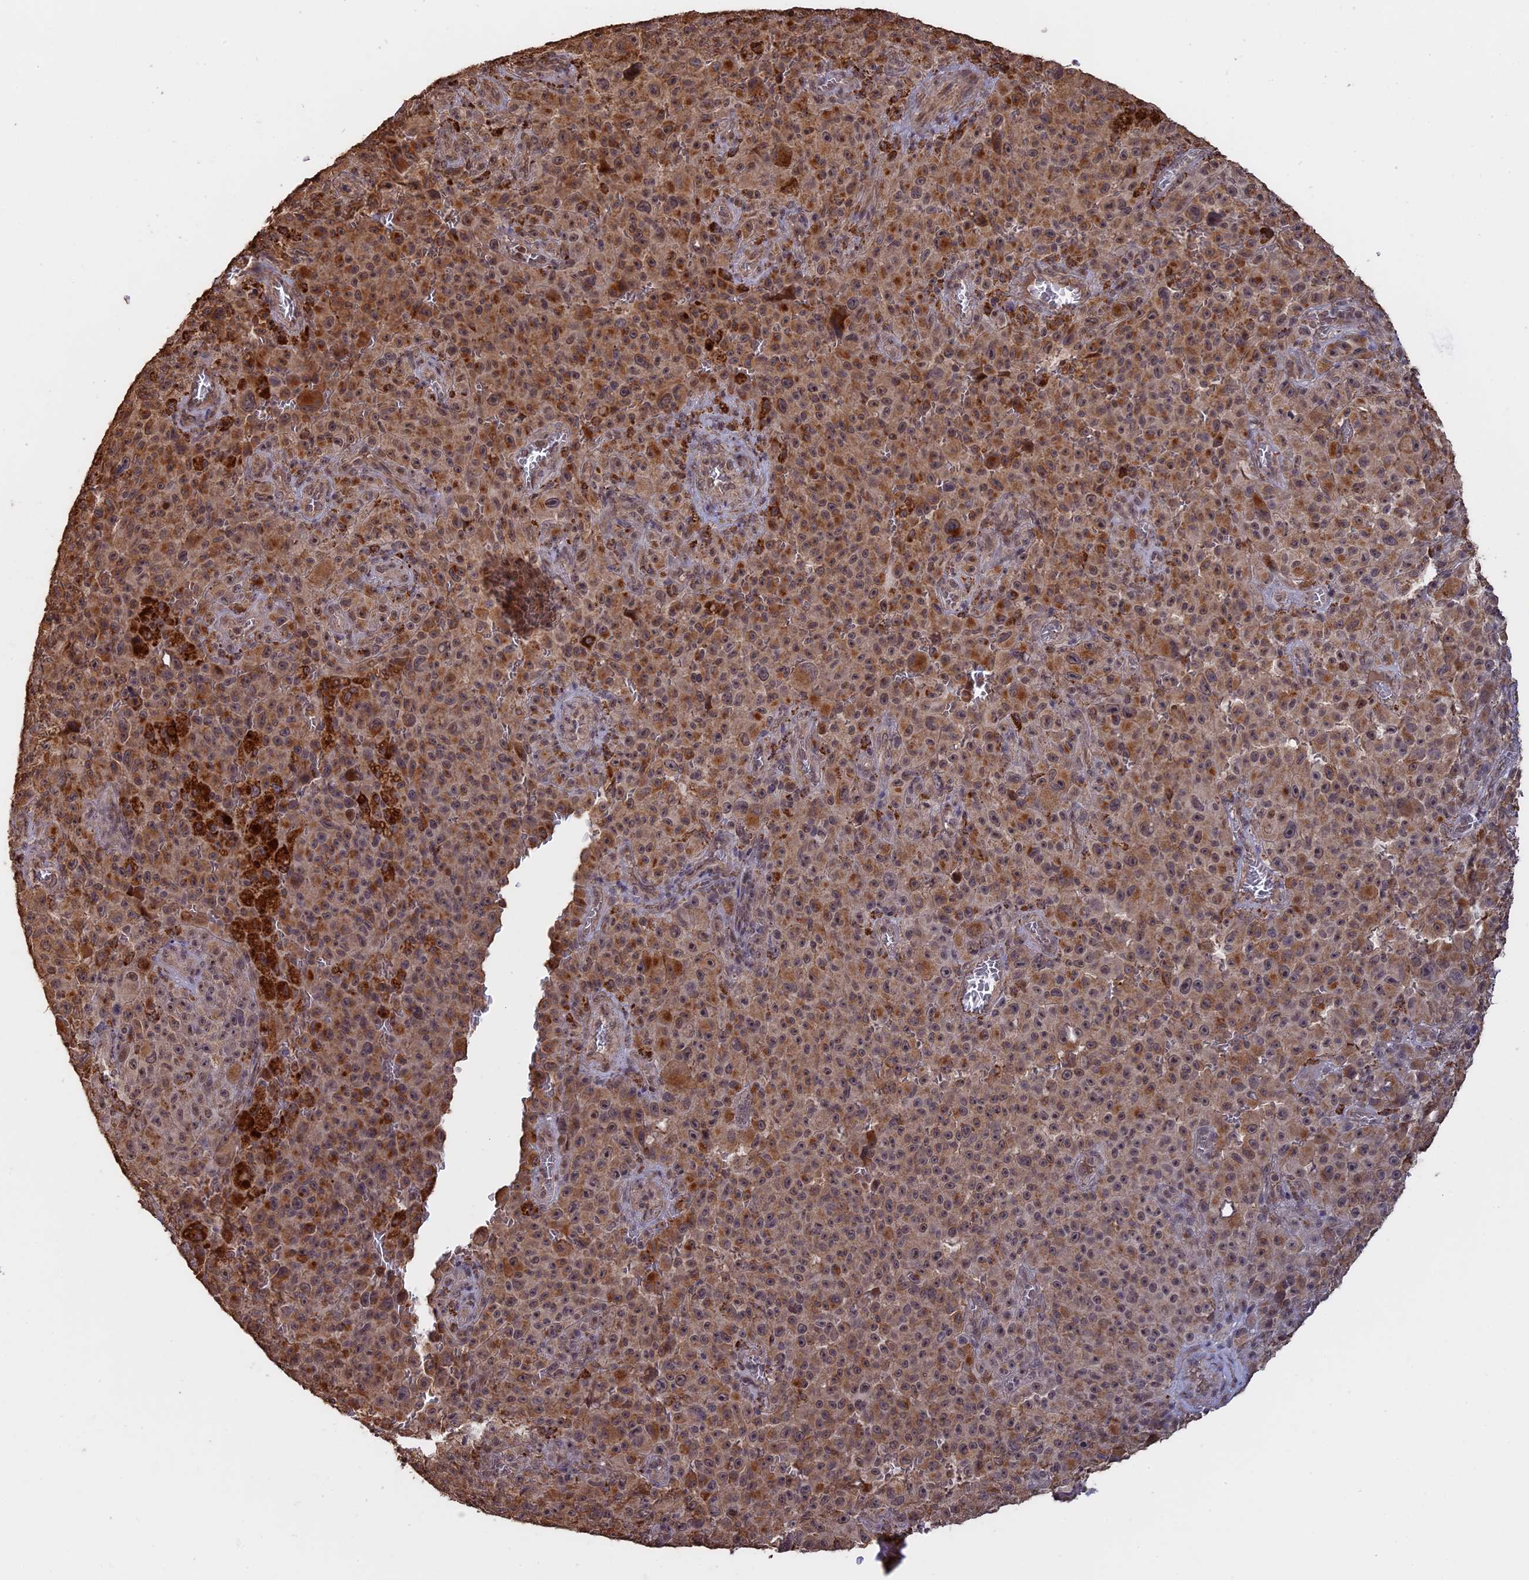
{"staining": {"intensity": "moderate", "quantity": ">75%", "location": "cytoplasmic/membranous,nuclear"}, "tissue": "melanoma", "cell_type": "Tumor cells", "image_type": "cancer", "snomed": [{"axis": "morphology", "description": "Malignant melanoma, NOS"}, {"axis": "topography", "description": "Skin"}], "caption": "The immunohistochemical stain labels moderate cytoplasmic/membranous and nuclear positivity in tumor cells of malignant melanoma tissue.", "gene": "FAM210B", "patient": {"sex": "female", "age": 82}}